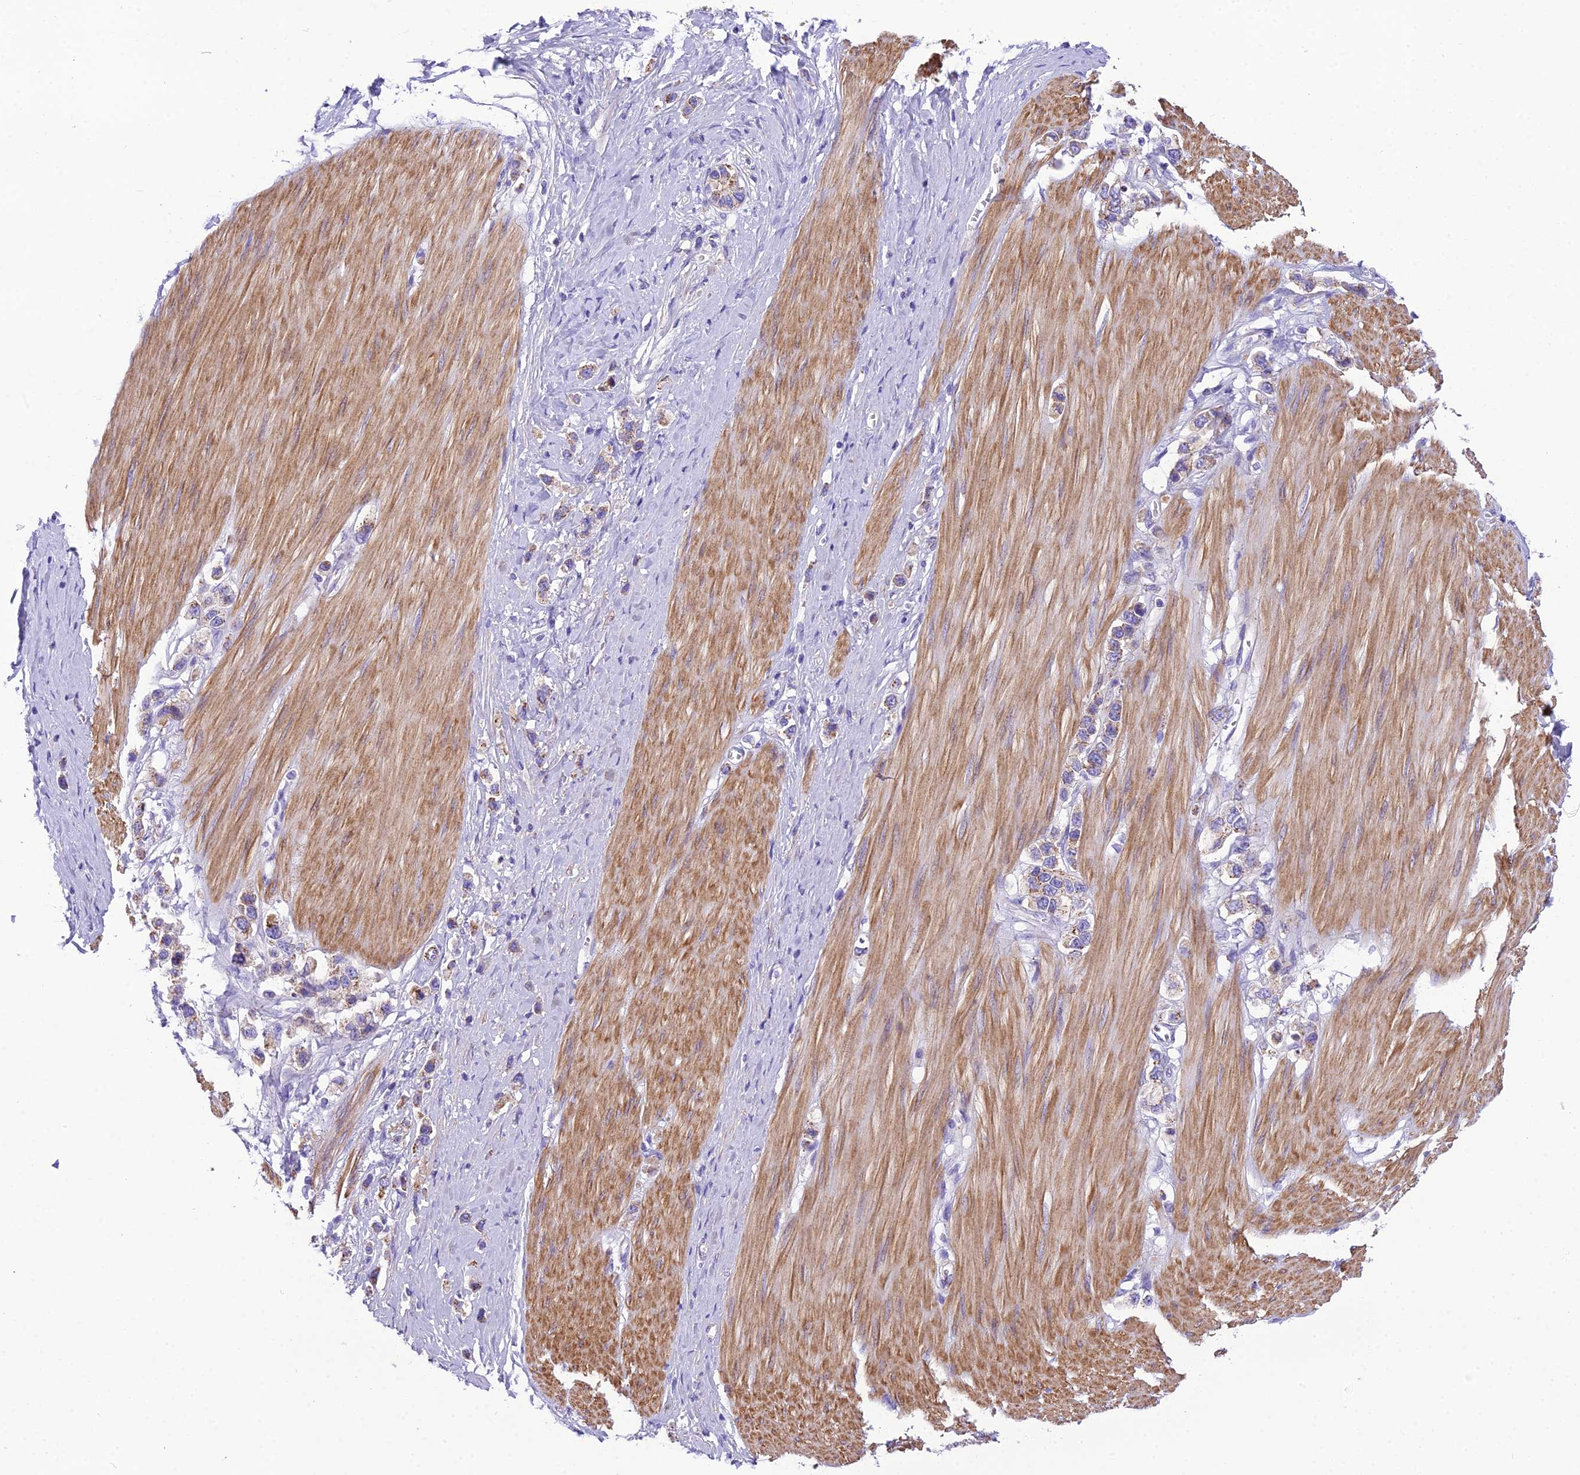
{"staining": {"intensity": "weak", "quantity": ">75%", "location": "cytoplasmic/membranous"}, "tissue": "stomach cancer", "cell_type": "Tumor cells", "image_type": "cancer", "snomed": [{"axis": "morphology", "description": "Adenocarcinoma, NOS"}, {"axis": "topography", "description": "Stomach"}], "caption": "The image displays a brown stain indicating the presence of a protein in the cytoplasmic/membranous of tumor cells in adenocarcinoma (stomach).", "gene": "GFRA1", "patient": {"sex": "female", "age": 65}}